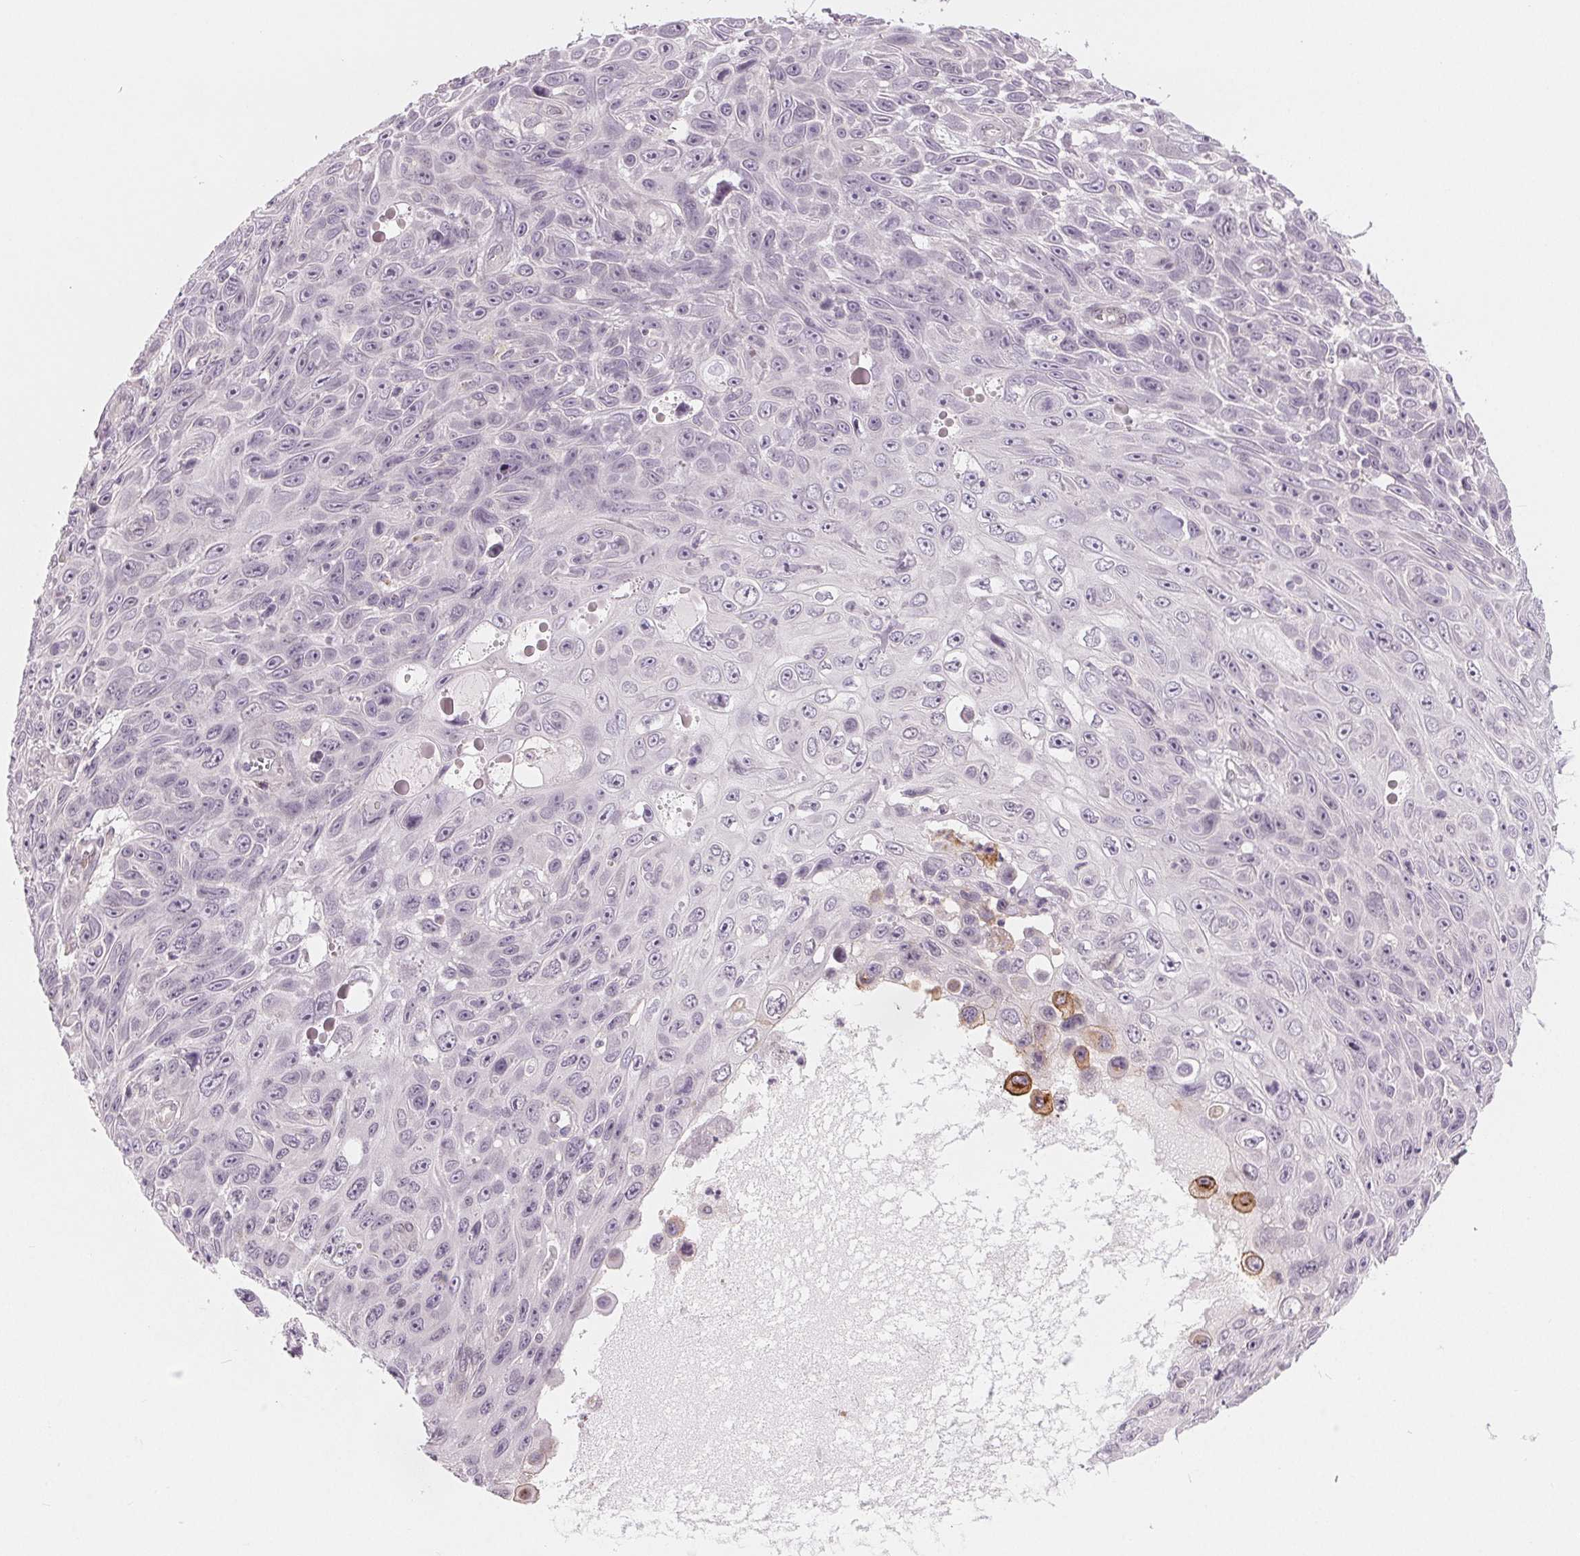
{"staining": {"intensity": "negative", "quantity": "none", "location": "none"}, "tissue": "skin cancer", "cell_type": "Tumor cells", "image_type": "cancer", "snomed": [{"axis": "morphology", "description": "Squamous cell carcinoma, NOS"}, {"axis": "topography", "description": "Skin"}], "caption": "This is an immunohistochemistry photomicrograph of human skin cancer (squamous cell carcinoma). There is no expression in tumor cells.", "gene": "CFC1", "patient": {"sex": "male", "age": 82}}